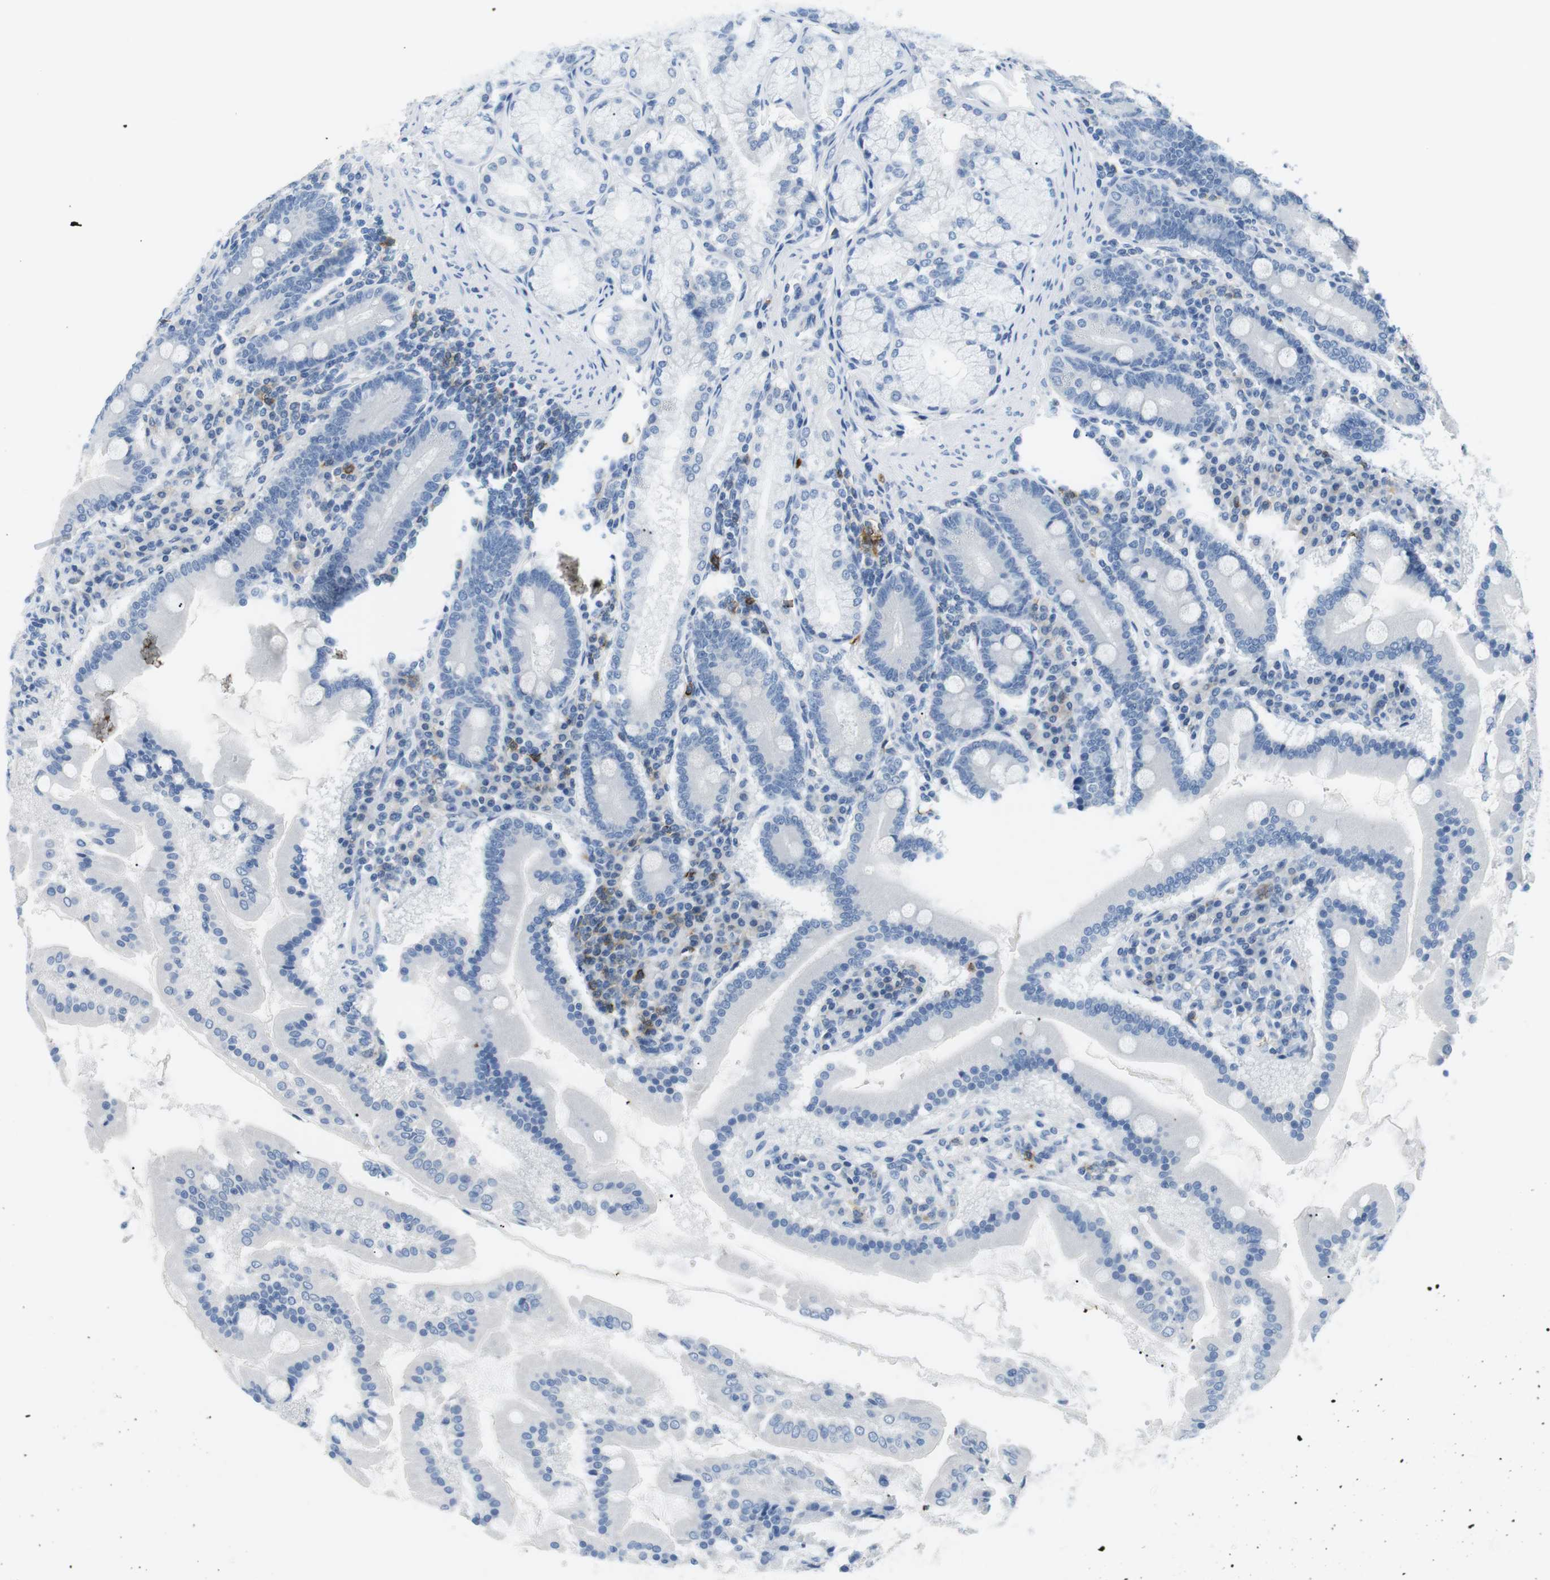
{"staining": {"intensity": "negative", "quantity": "none", "location": "none"}, "tissue": "duodenum", "cell_type": "Glandular cells", "image_type": "normal", "snomed": [{"axis": "morphology", "description": "Normal tissue, NOS"}, {"axis": "topography", "description": "Duodenum"}], "caption": "Glandular cells show no significant staining in unremarkable duodenum. The staining is performed using DAB brown chromogen with nuclei counter-stained in using hematoxylin.", "gene": "TNFRSF4", "patient": {"sex": "male", "age": 50}}